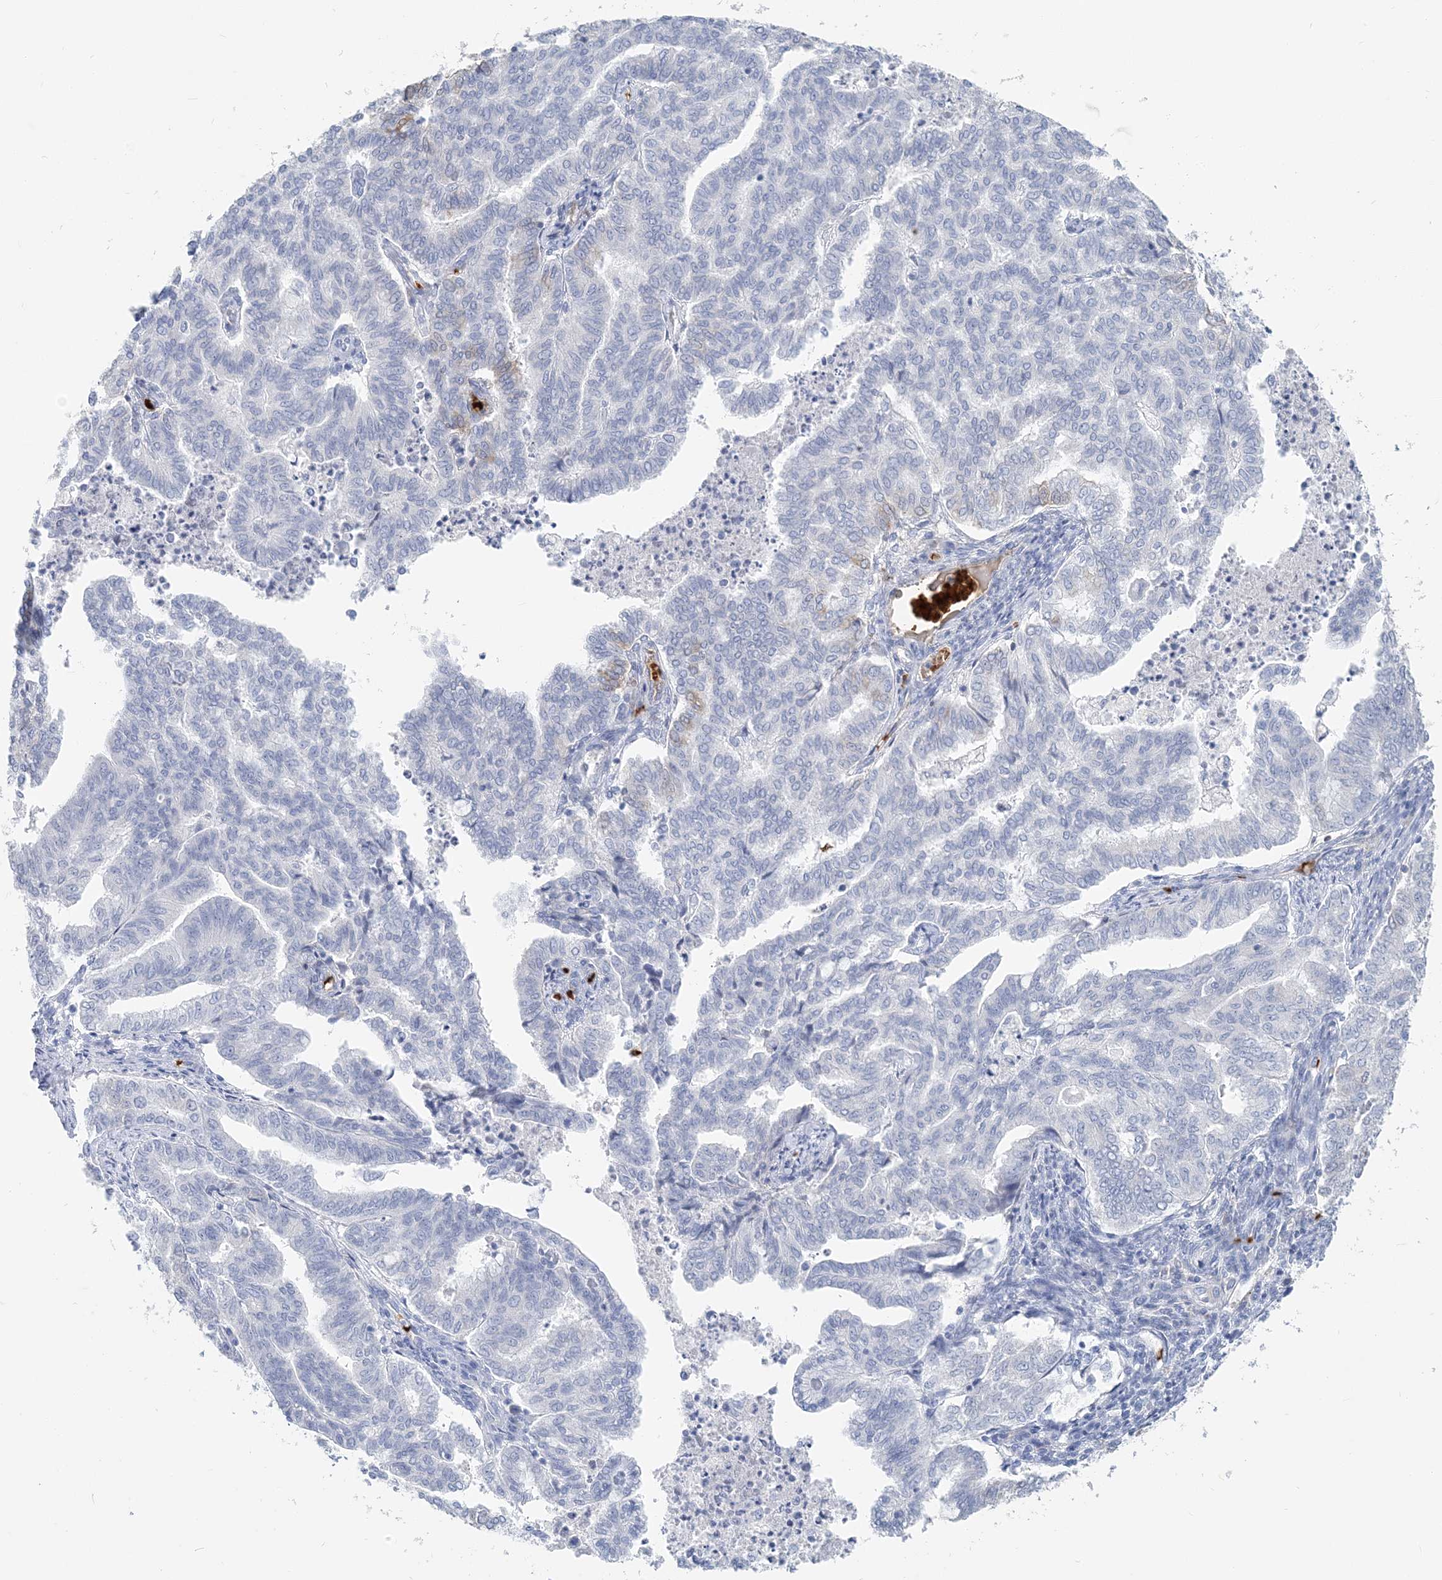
{"staining": {"intensity": "negative", "quantity": "none", "location": "none"}, "tissue": "endometrial cancer", "cell_type": "Tumor cells", "image_type": "cancer", "snomed": [{"axis": "morphology", "description": "Adenocarcinoma, NOS"}, {"axis": "topography", "description": "Endometrium"}], "caption": "IHC micrograph of human endometrial adenocarcinoma stained for a protein (brown), which shows no positivity in tumor cells.", "gene": "HBA2", "patient": {"sex": "female", "age": 79}}